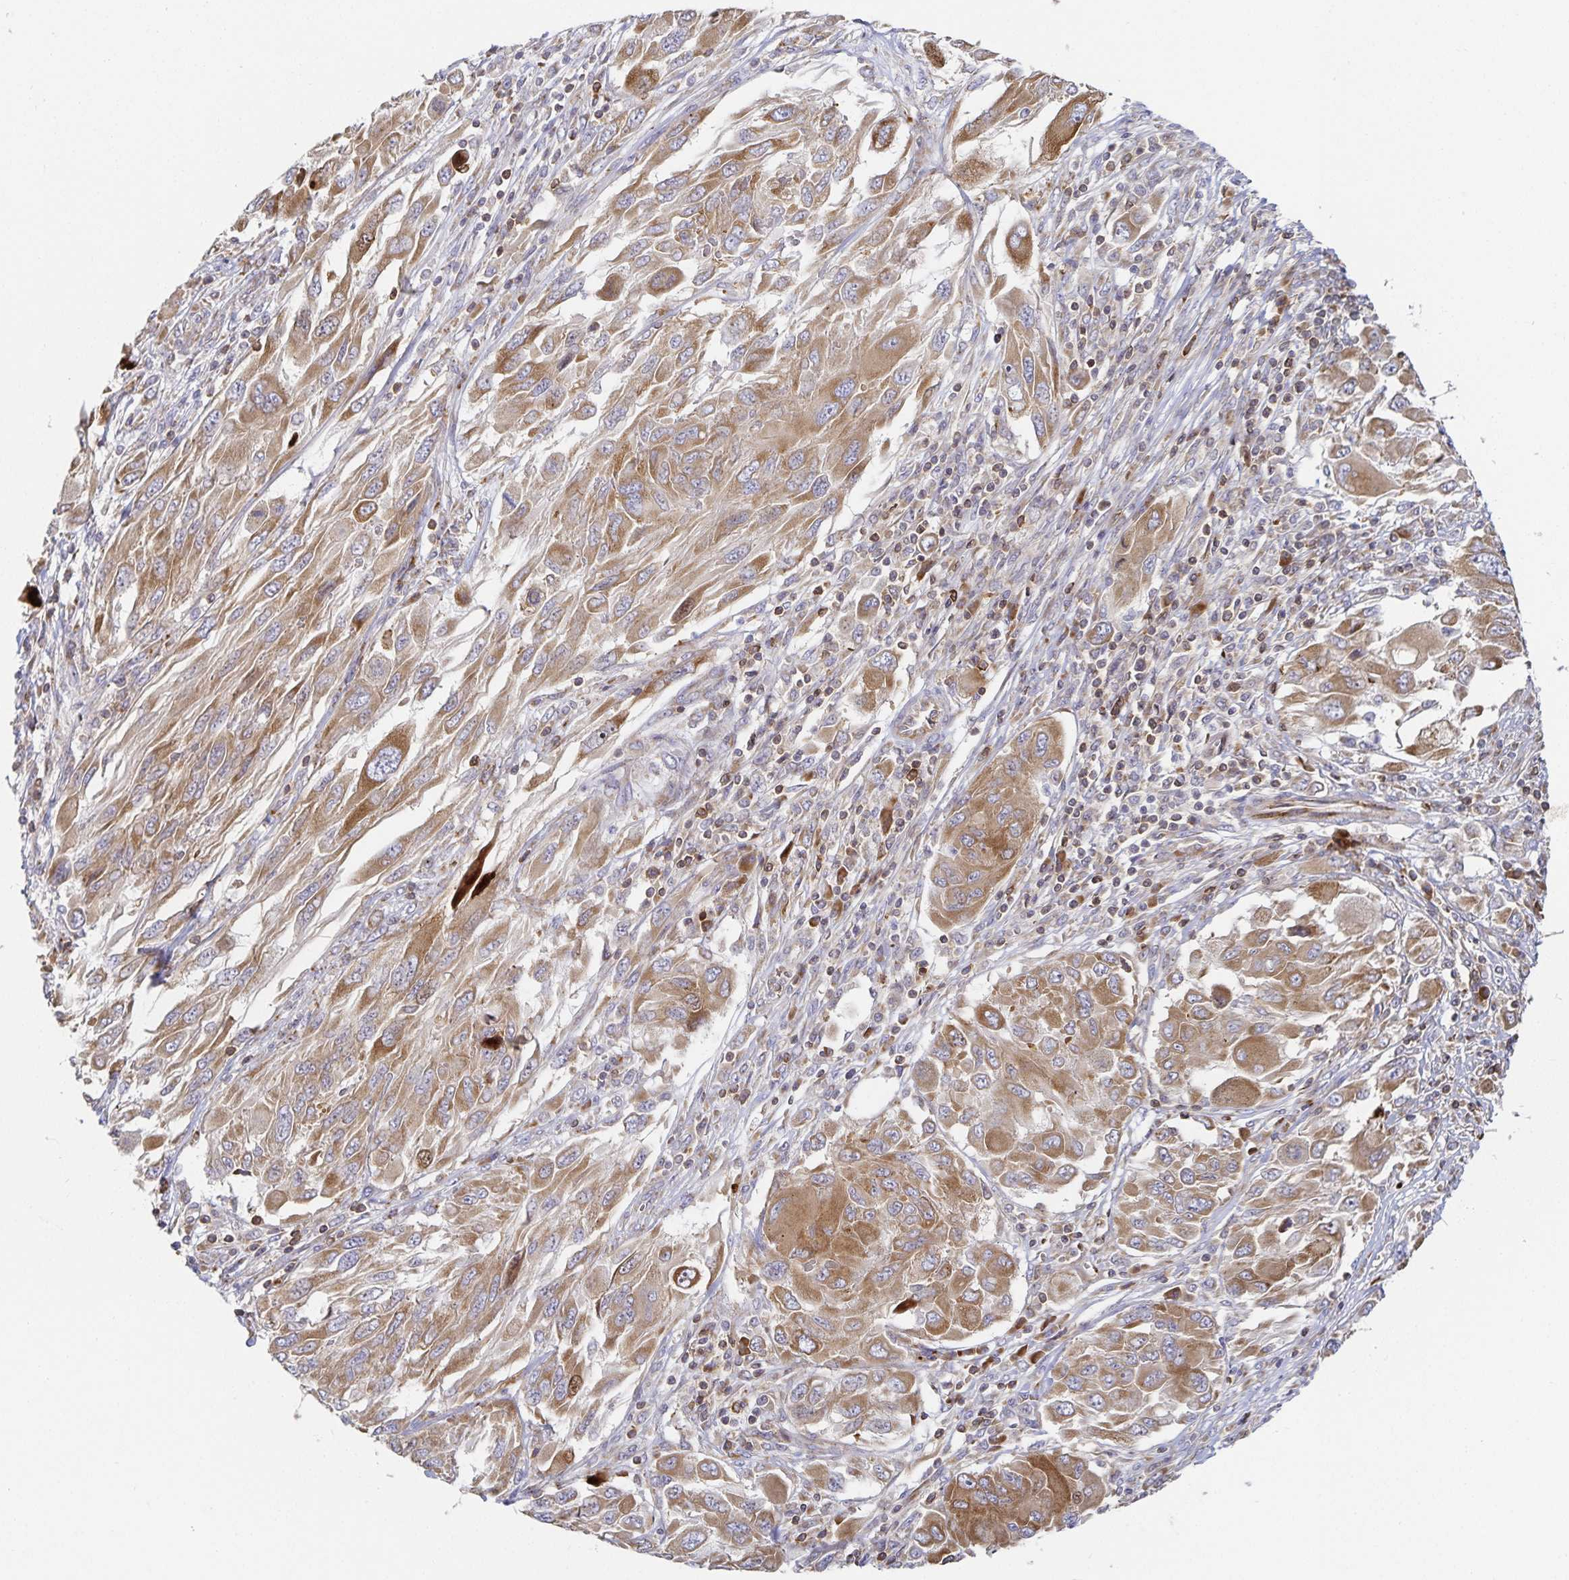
{"staining": {"intensity": "moderate", "quantity": ">75%", "location": "cytoplasmic/membranous"}, "tissue": "melanoma", "cell_type": "Tumor cells", "image_type": "cancer", "snomed": [{"axis": "morphology", "description": "Malignant melanoma, NOS"}, {"axis": "topography", "description": "Skin"}], "caption": "Melanoma stained with IHC demonstrates moderate cytoplasmic/membranous positivity in approximately >75% of tumor cells.", "gene": "NOMO1", "patient": {"sex": "female", "age": 91}}